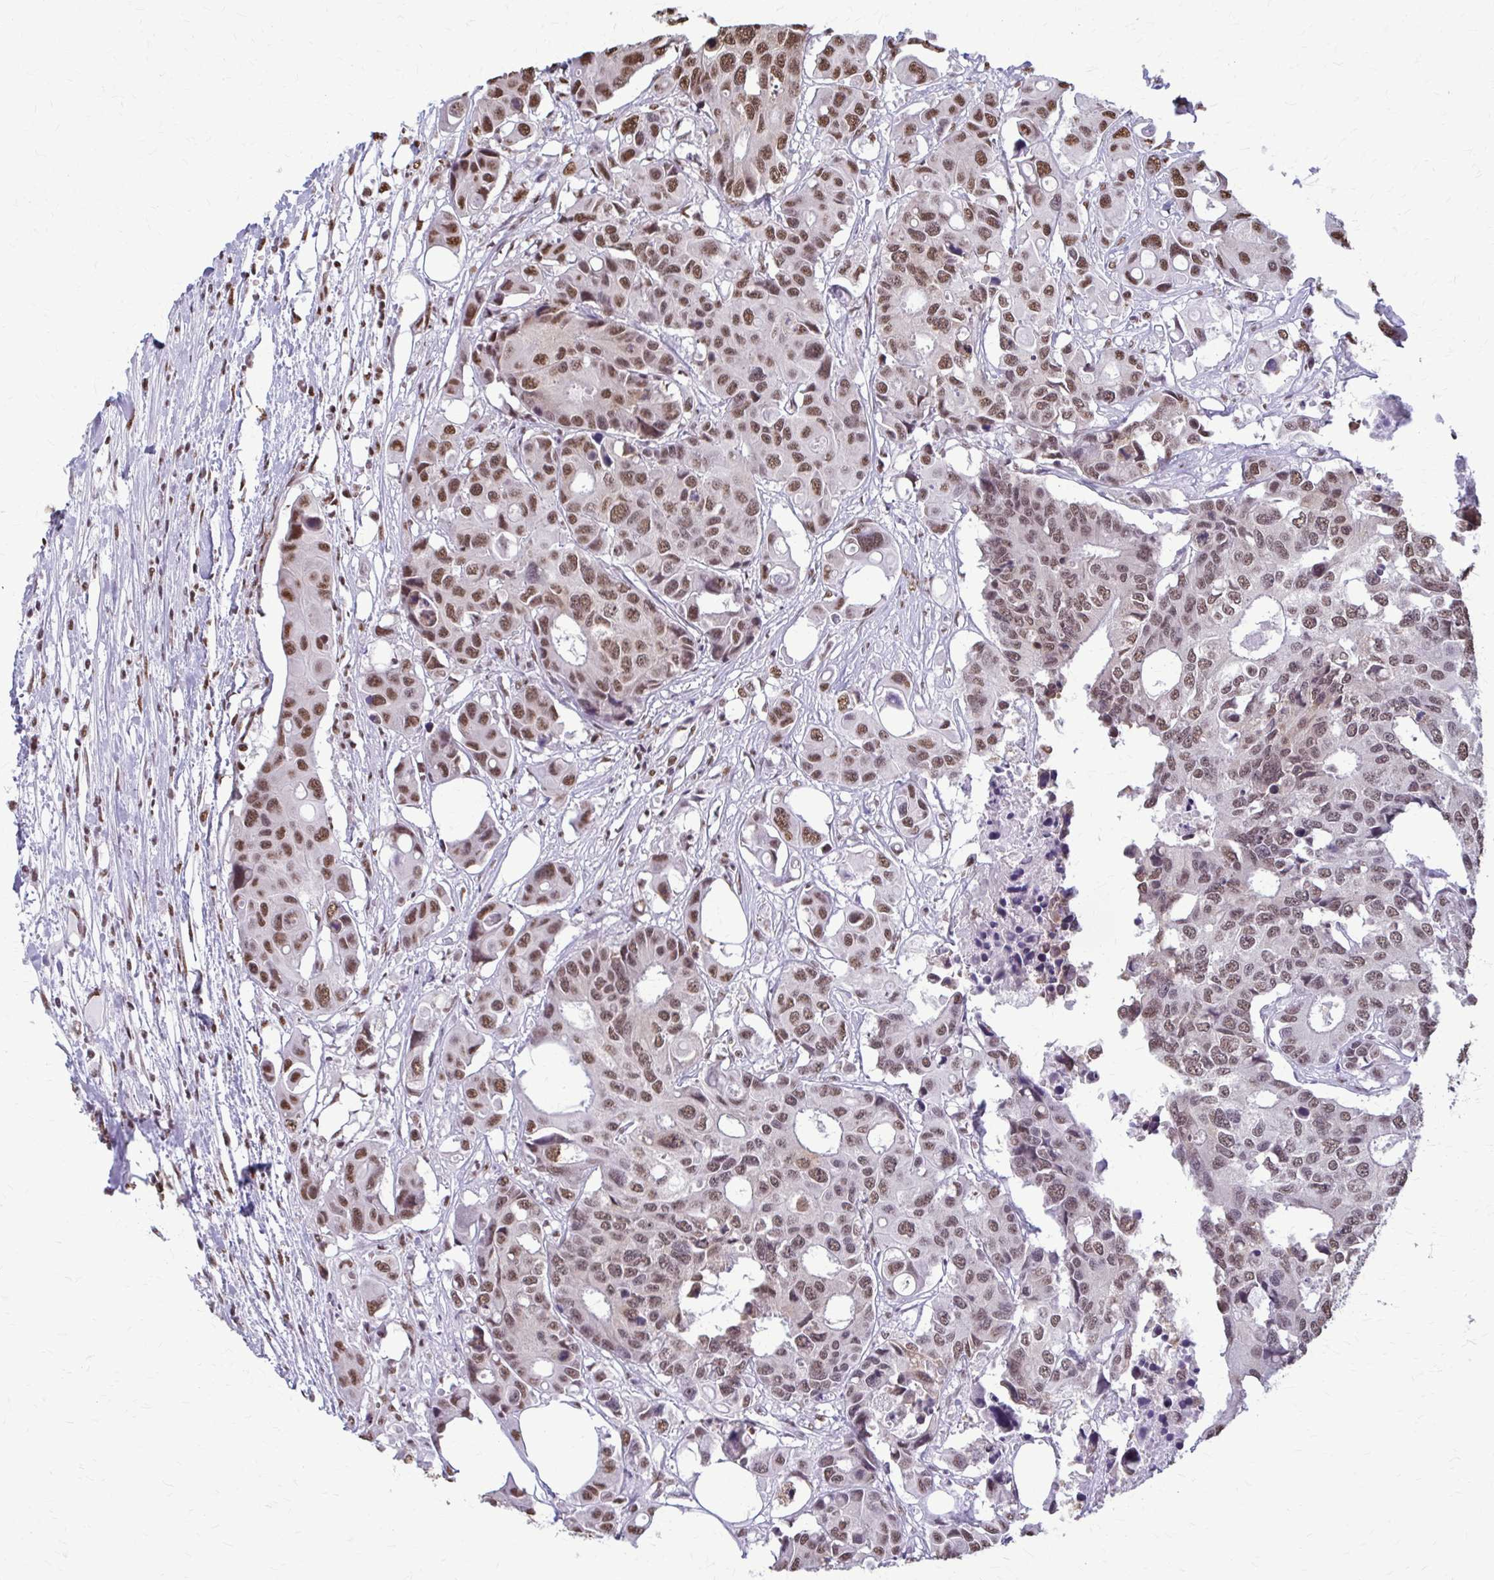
{"staining": {"intensity": "moderate", "quantity": ">75%", "location": "nuclear"}, "tissue": "colorectal cancer", "cell_type": "Tumor cells", "image_type": "cancer", "snomed": [{"axis": "morphology", "description": "Adenocarcinoma, NOS"}, {"axis": "topography", "description": "Colon"}], "caption": "The micrograph demonstrates immunohistochemical staining of colorectal cancer (adenocarcinoma). There is moderate nuclear positivity is seen in approximately >75% of tumor cells.", "gene": "SNRPA", "patient": {"sex": "male", "age": 77}}